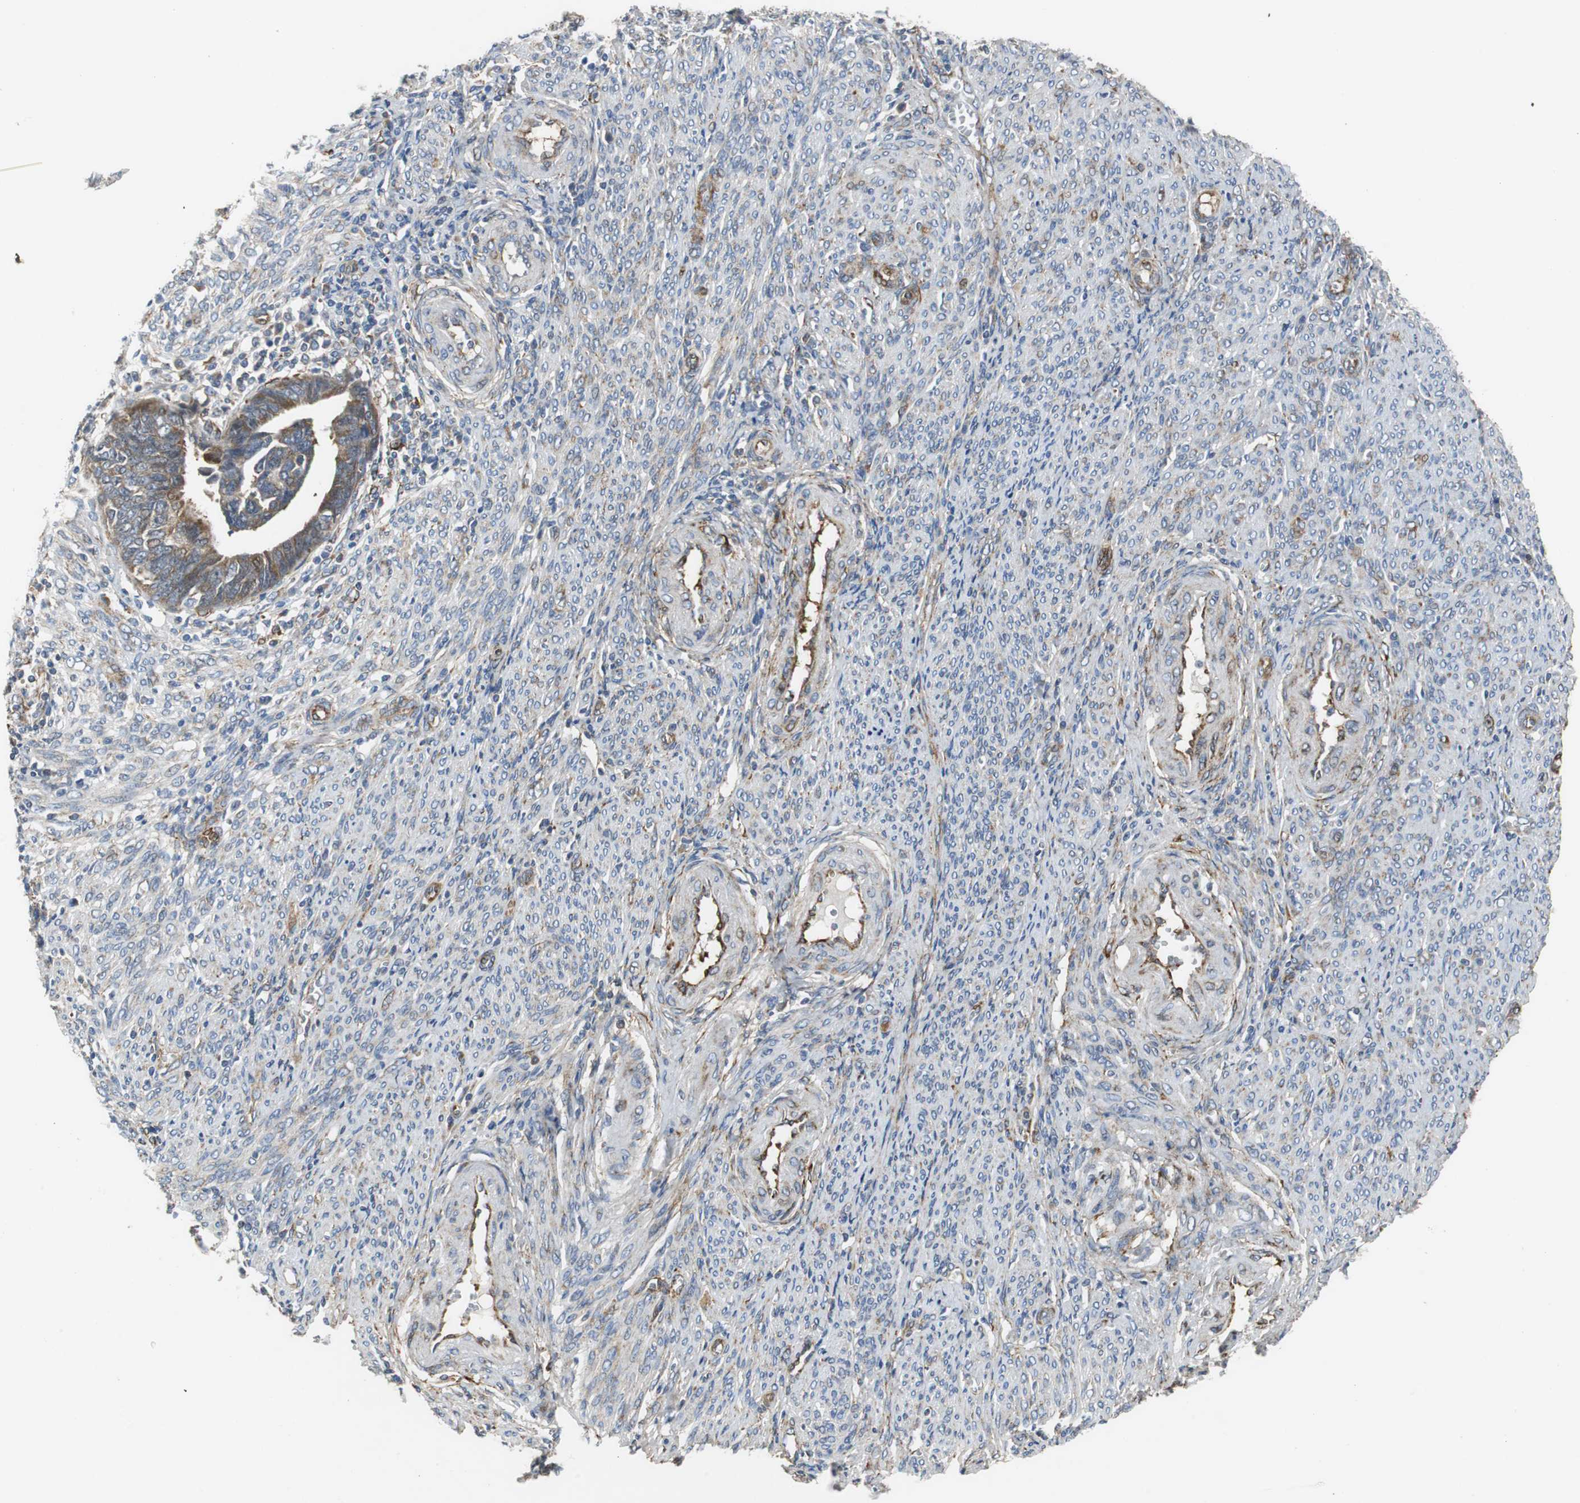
{"staining": {"intensity": "moderate", "quantity": ">75%", "location": "cytoplasmic/membranous"}, "tissue": "endometrial cancer", "cell_type": "Tumor cells", "image_type": "cancer", "snomed": [{"axis": "morphology", "description": "Adenocarcinoma, NOS"}, {"axis": "topography", "description": "Endometrium"}], "caption": "This is a photomicrograph of immunohistochemistry (IHC) staining of adenocarcinoma (endometrial), which shows moderate expression in the cytoplasmic/membranous of tumor cells.", "gene": "ISCU", "patient": {"sex": "female", "age": 75}}